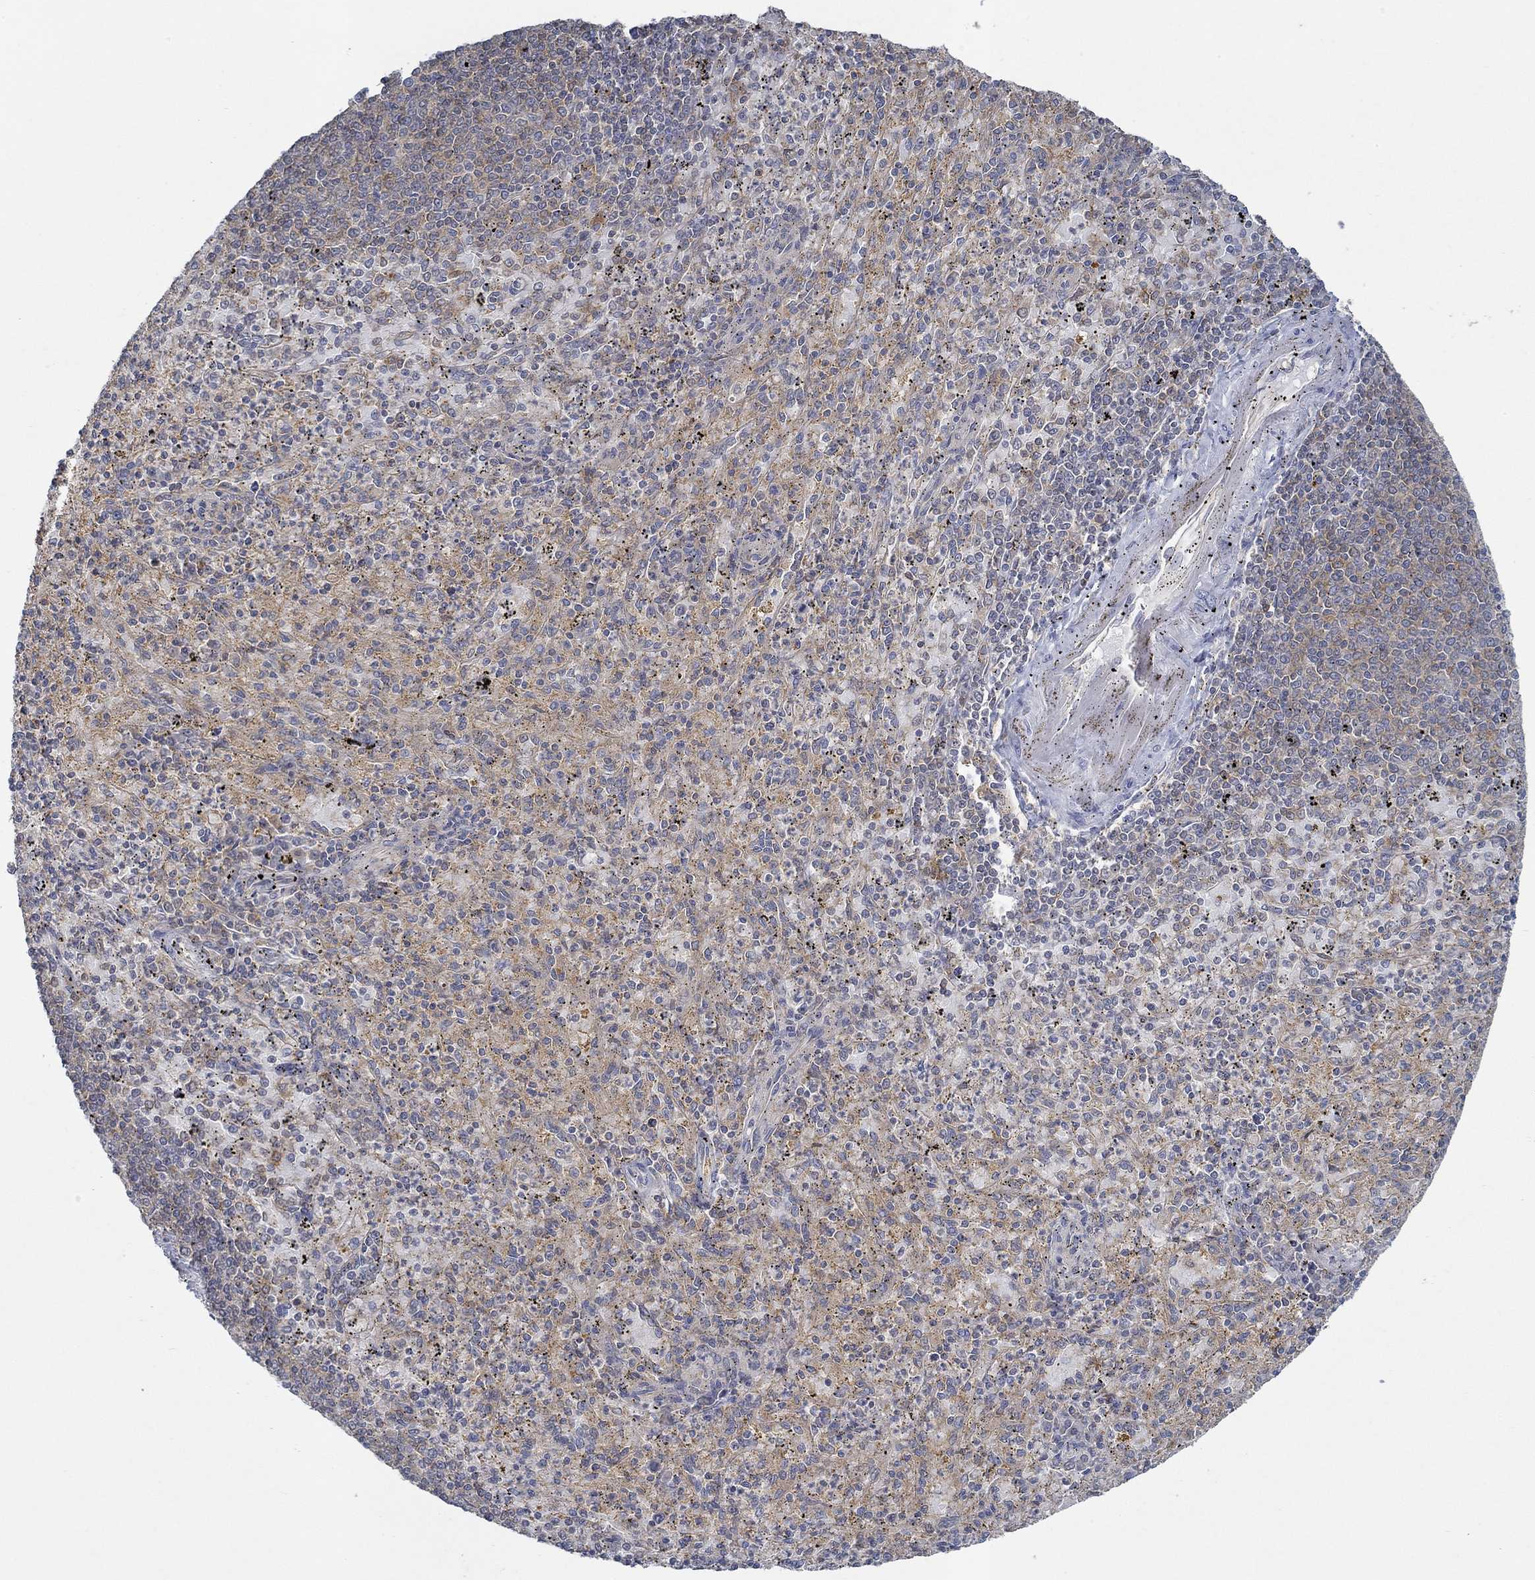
{"staining": {"intensity": "moderate", "quantity": "<25%", "location": "cytoplasmic/membranous"}, "tissue": "spleen", "cell_type": "Cells in red pulp", "image_type": "normal", "snomed": [{"axis": "morphology", "description": "Normal tissue, NOS"}, {"axis": "topography", "description": "Spleen"}], "caption": "An image of human spleen stained for a protein displays moderate cytoplasmic/membranous brown staining in cells in red pulp. (brown staining indicates protein expression, while blue staining denotes nuclei).", "gene": "MTHFR", "patient": {"sex": "male", "age": 60}}